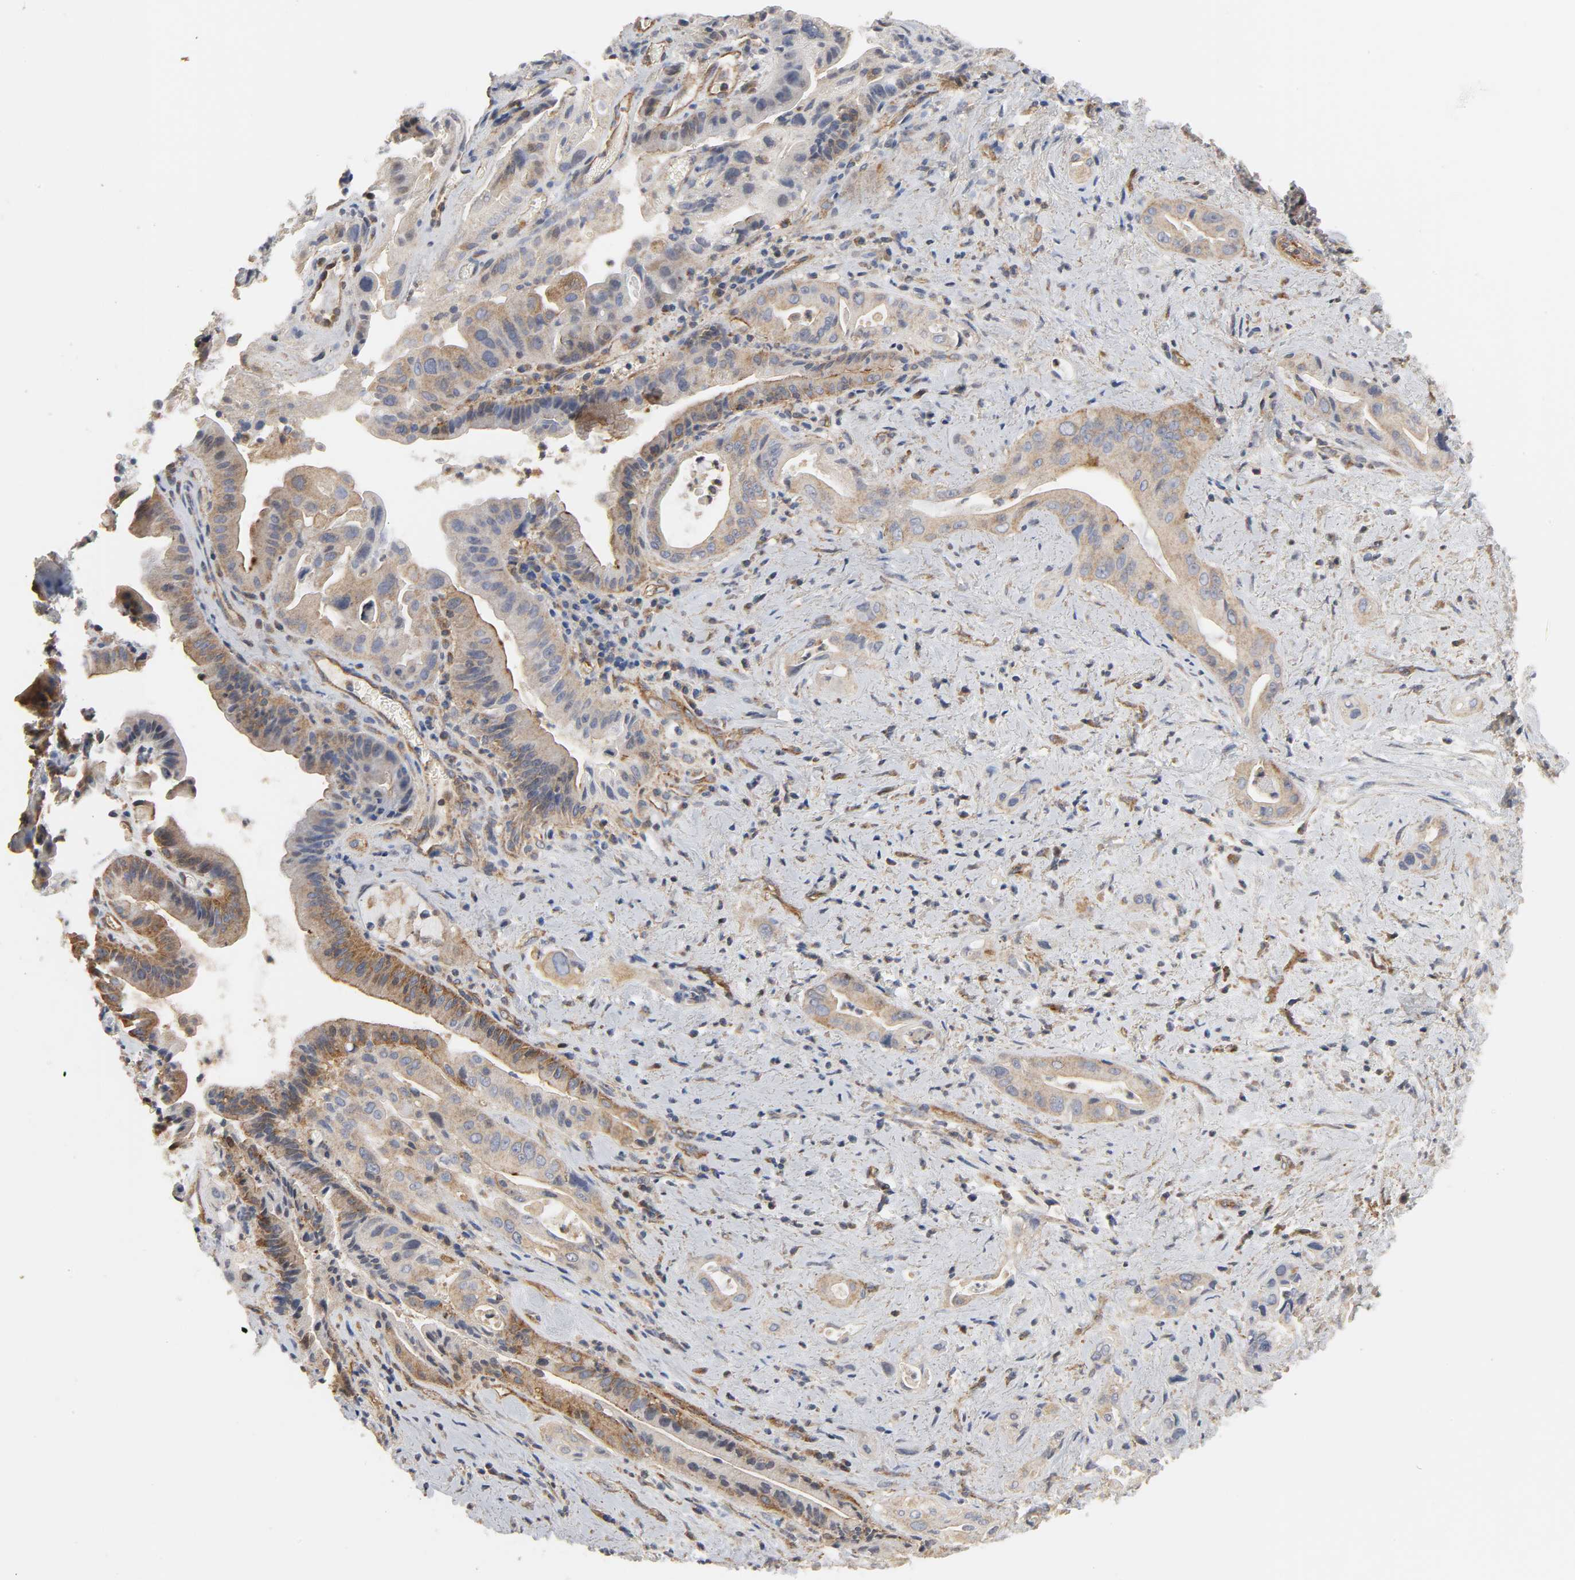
{"staining": {"intensity": "moderate", "quantity": ">75%", "location": "cytoplasmic/membranous"}, "tissue": "pancreatic cancer", "cell_type": "Tumor cells", "image_type": "cancer", "snomed": [{"axis": "morphology", "description": "Adenocarcinoma, NOS"}, {"axis": "topography", "description": "Pancreas"}], "caption": "This is a histology image of immunohistochemistry staining of pancreatic cancer, which shows moderate positivity in the cytoplasmic/membranous of tumor cells.", "gene": "SH3GLB1", "patient": {"sex": "male", "age": 77}}